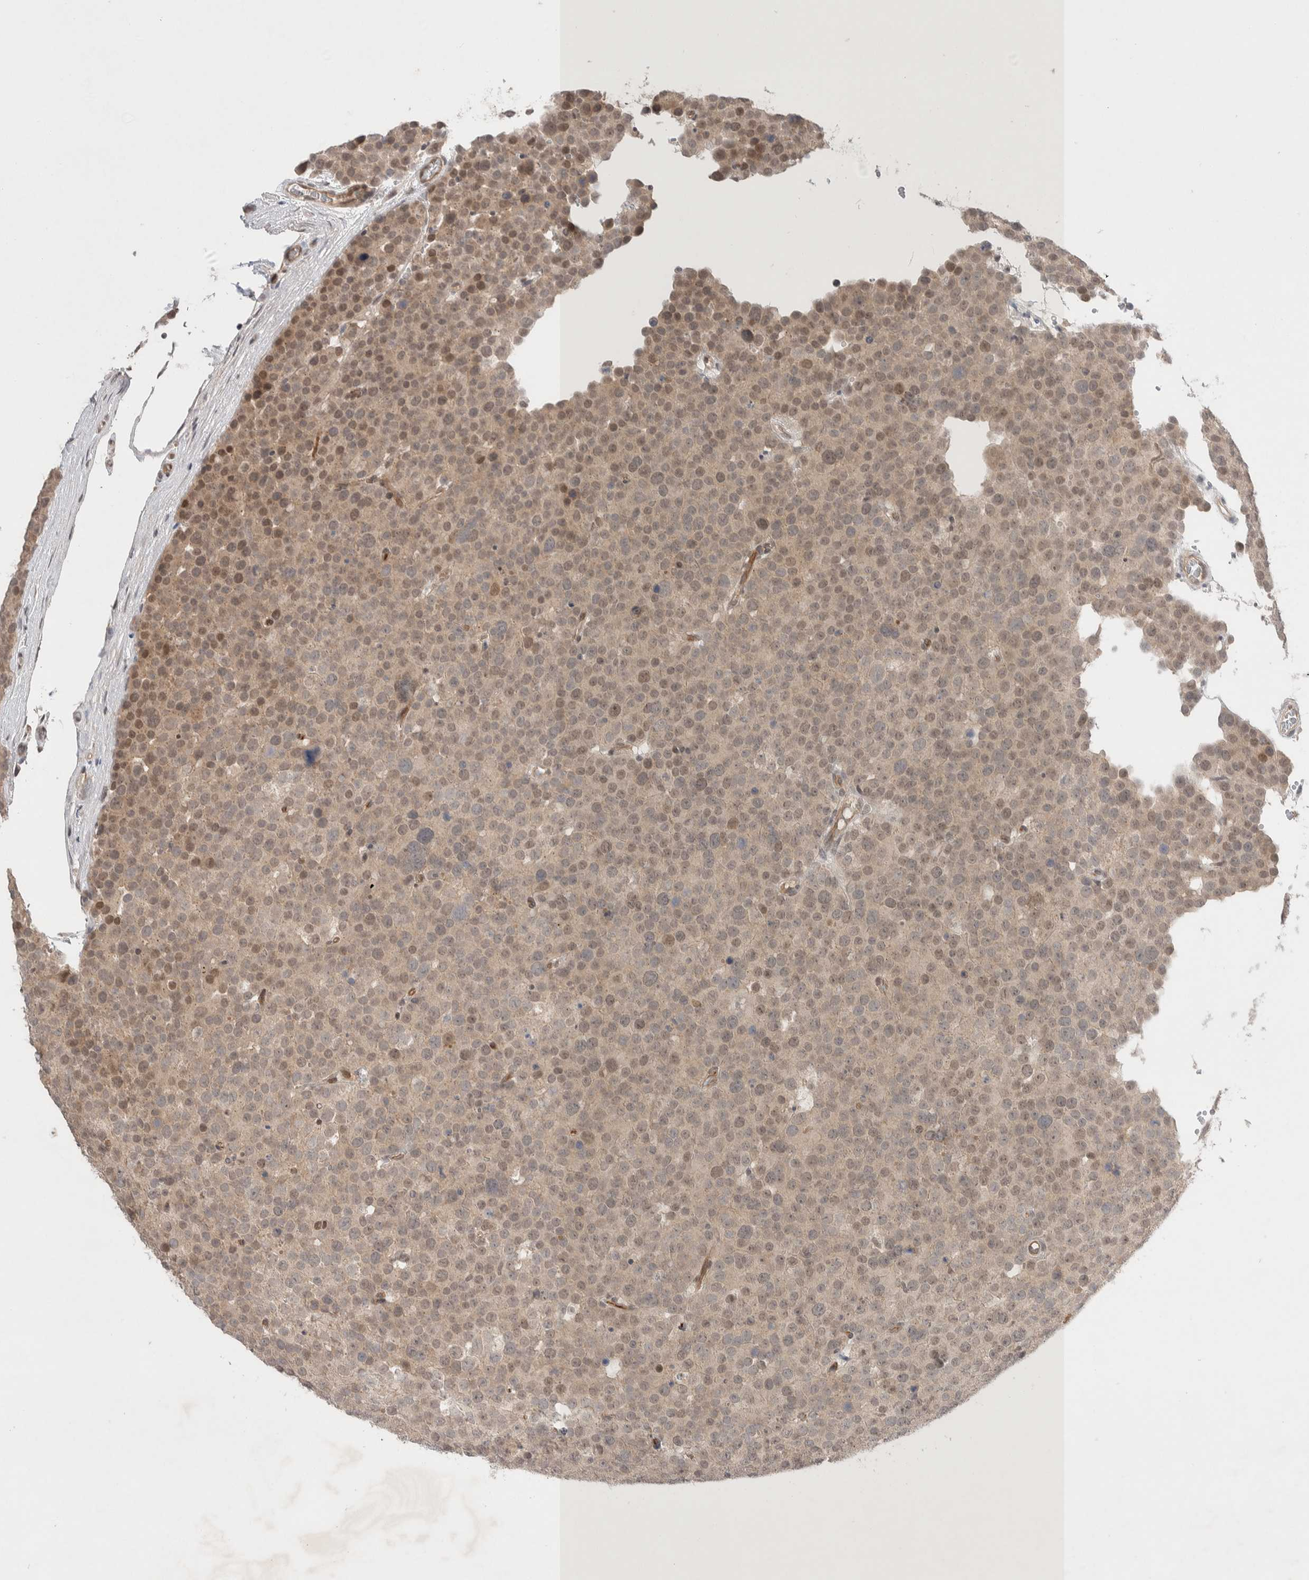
{"staining": {"intensity": "weak", "quantity": ">75%", "location": "cytoplasmic/membranous,nuclear"}, "tissue": "testis cancer", "cell_type": "Tumor cells", "image_type": "cancer", "snomed": [{"axis": "morphology", "description": "Seminoma, NOS"}, {"axis": "topography", "description": "Testis"}], "caption": "Seminoma (testis) stained for a protein (brown) displays weak cytoplasmic/membranous and nuclear positive staining in approximately >75% of tumor cells.", "gene": "ZNF704", "patient": {"sex": "male", "age": 71}}